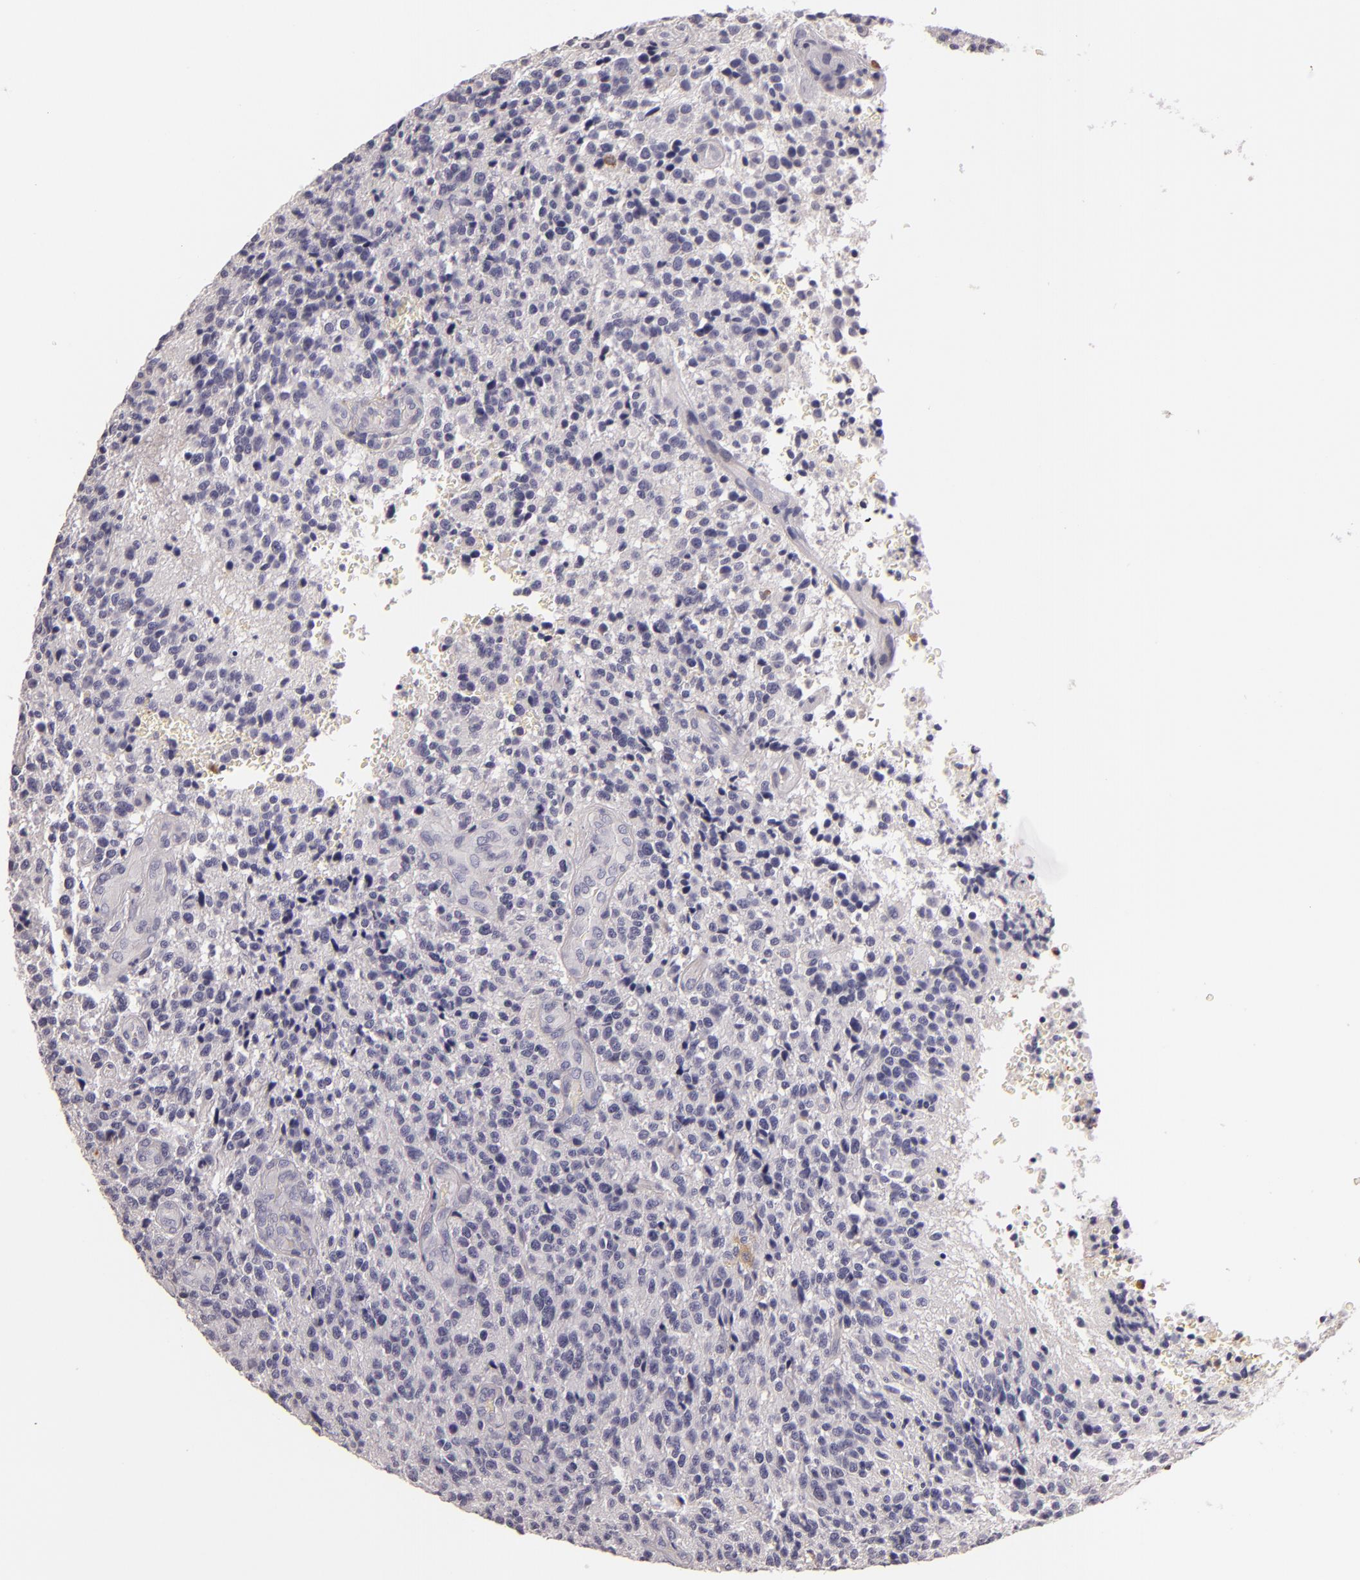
{"staining": {"intensity": "negative", "quantity": "none", "location": "none"}, "tissue": "glioma", "cell_type": "Tumor cells", "image_type": "cancer", "snomed": [{"axis": "morphology", "description": "Glioma, malignant, High grade"}, {"axis": "topography", "description": "Brain"}], "caption": "Immunohistochemistry (IHC) histopathology image of neoplastic tissue: human glioma stained with DAB (3,3'-diaminobenzidine) reveals no significant protein staining in tumor cells.", "gene": "TLR8", "patient": {"sex": "male", "age": 36}}